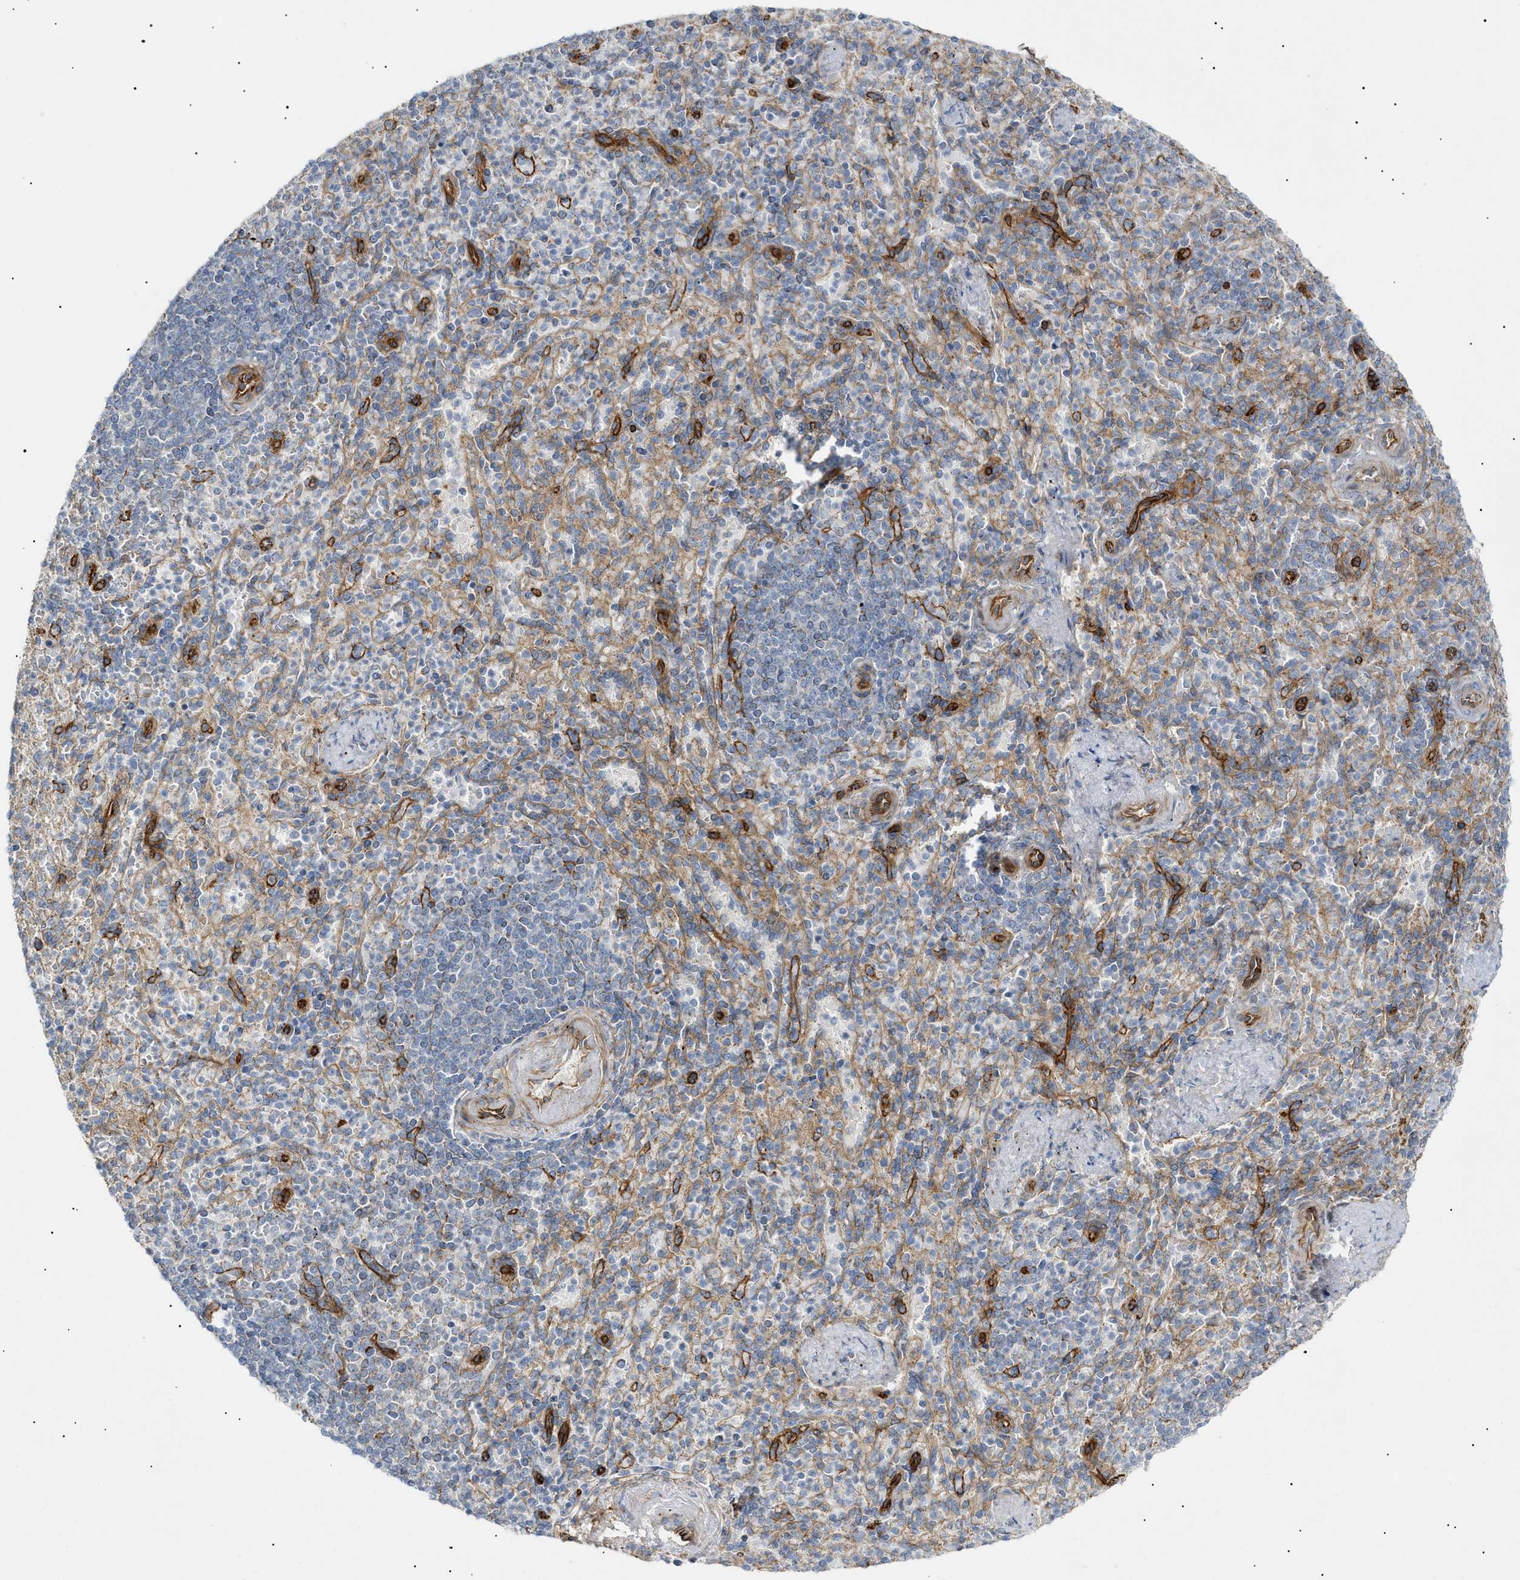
{"staining": {"intensity": "weak", "quantity": "<25%", "location": "cytoplasmic/membranous"}, "tissue": "spleen", "cell_type": "Cells in red pulp", "image_type": "normal", "snomed": [{"axis": "morphology", "description": "Normal tissue, NOS"}, {"axis": "topography", "description": "Spleen"}], "caption": "Cells in red pulp show no significant protein expression in benign spleen.", "gene": "ZFHX2", "patient": {"sex": "female", "age": 74}}